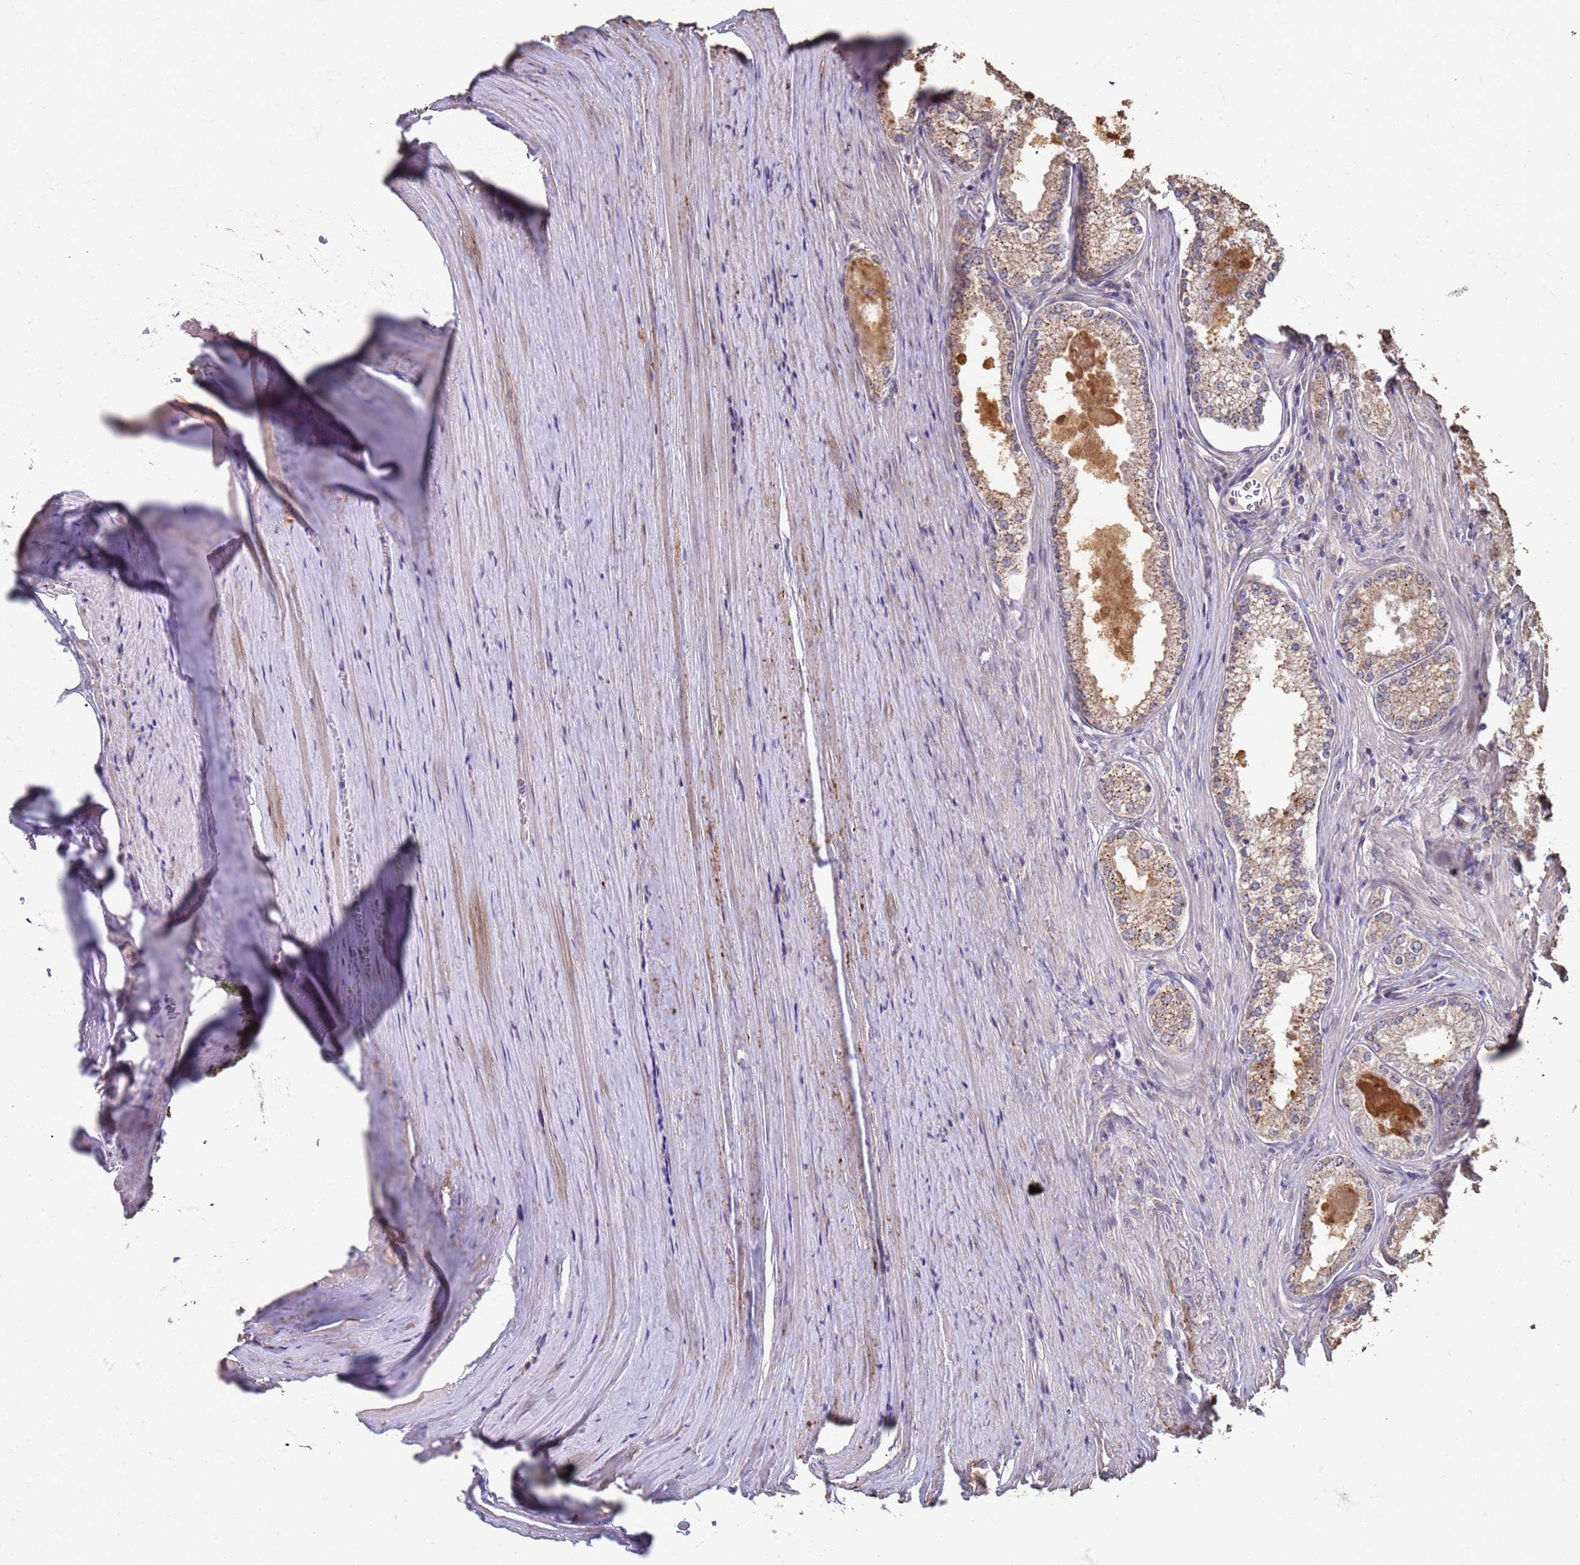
{"staining": {"intensity": "moderate", "quantity": ">75%", "location": "cytoplasmic/membranous"}, "tissue": "prostate cancer", "cell_type": "Tumor cells", "image_type": "cancer", "snomed": [{"axis": "morphology", "description": "Adenocarcinoma, High grade"}, {"axis": "topography", "description": "Prostate"}], "caption": "Prostate cancer stained for a protein displays moderate cytoplasmic/membranous positivity in tumor cells. (DAB IHC with brightfield microscopy, high magnification).", "gene": "SLC25A15", "patient": {"sex": "male", "age": 68}}